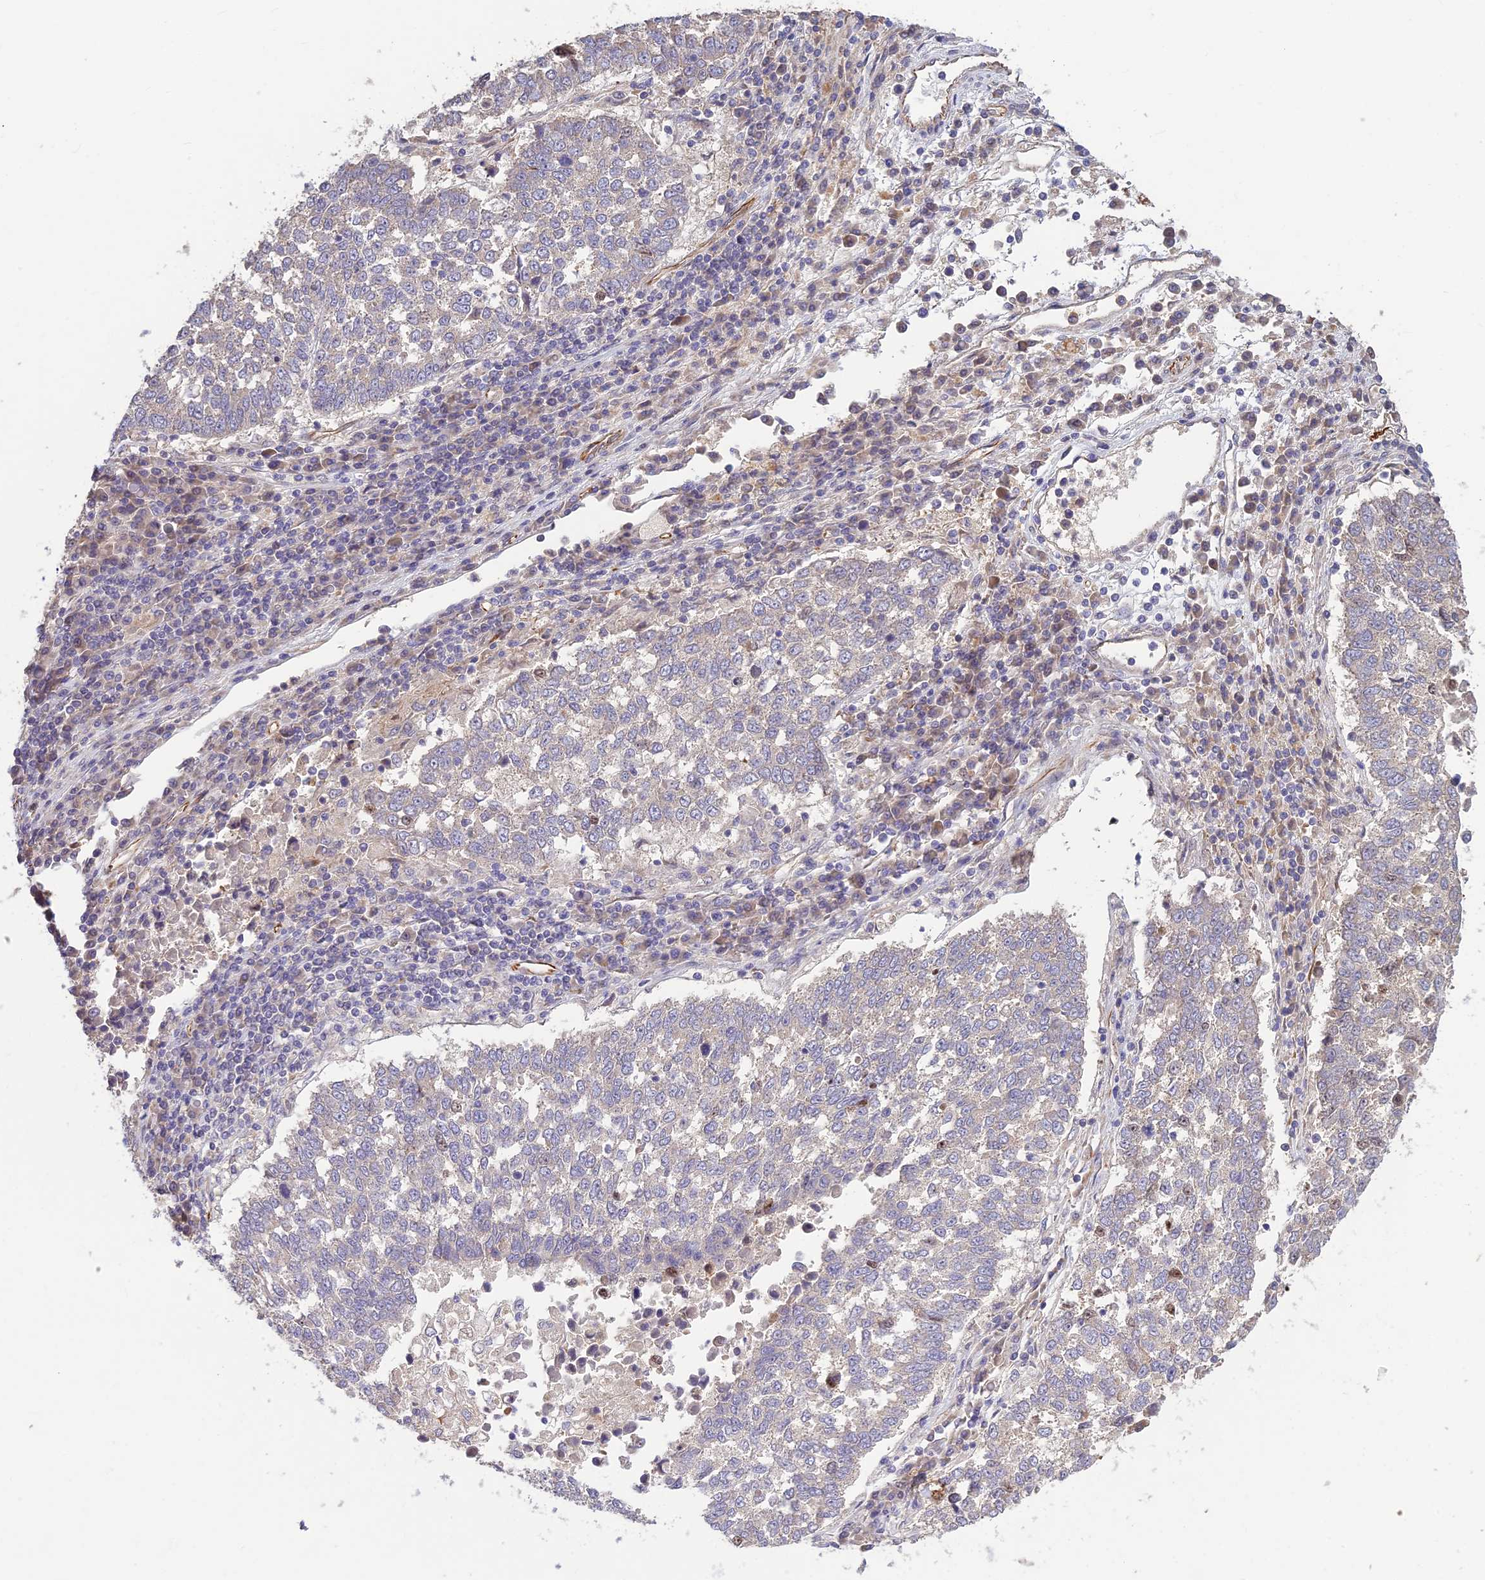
{"staining": {"intensity": "negative", "quantity": "none", "location": "none"}, "tissue": "lung cancer", "cell_type": "Tumor cells", "image_type": "cancer", "snomed": [{"axis": "morphology", "description": "Squamous cell carcinoma, NOS"}, {"axis": "topography", "description": "Lung"}], "caption": "The immunohistochemistry image has no significant positivity in tumor cells of lung cancer (squamous cell carcinoma) tissue.", "gene": "ST8SIA5", "patient": {"sex": "male", "age": 73}}